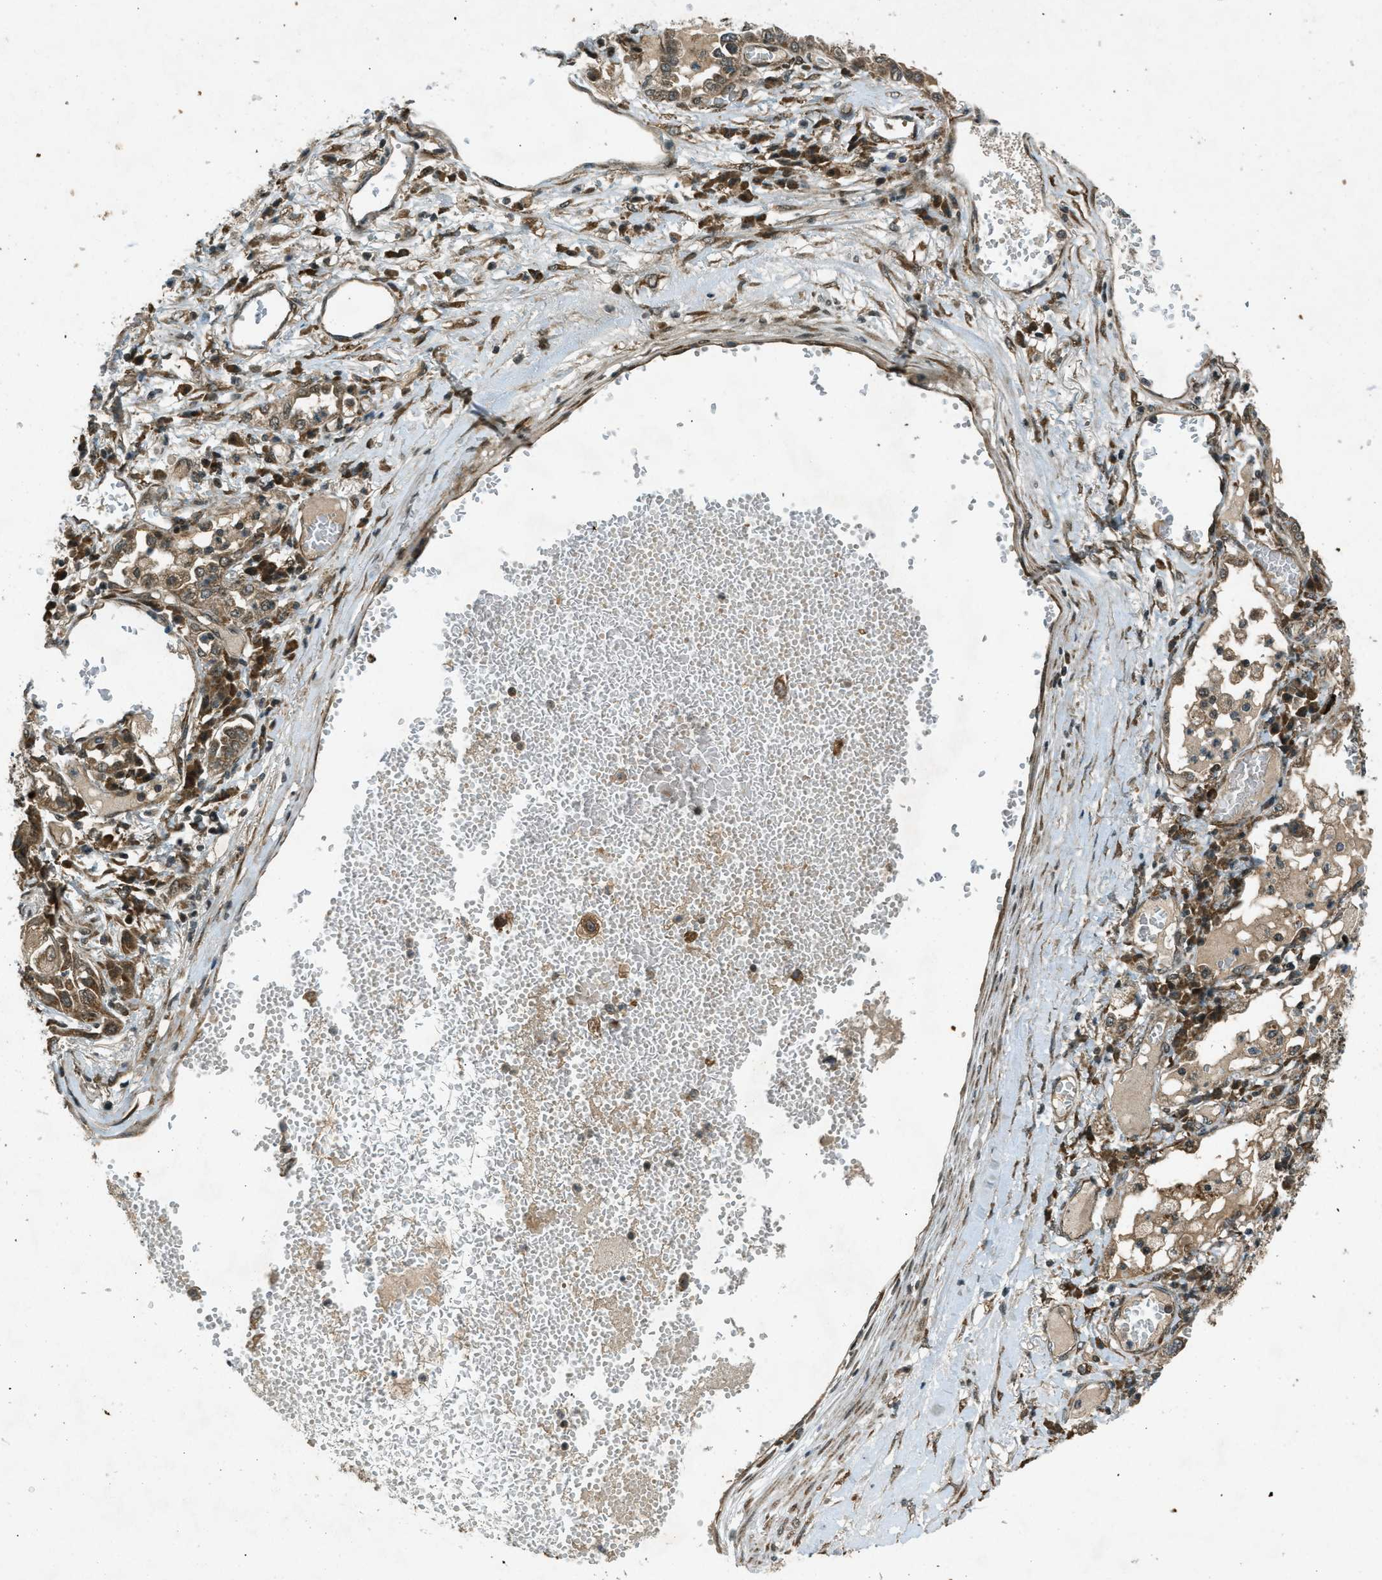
{"staining": {"intensity": "moderate", "quantity": ">75%", "location": "cytoplasmic/membranous"}, "tissue": "lung cancer", "cell_type": "Tumor cells", "image_type": "cancer", "snomed": [{"axis": "morphology", "description": "Squamous cell carcinoma, NOS"}, {"axis": "topography", "description": "Lung"}], "caption": "Tumor cells reveal medium levels of moderate cytoplasmic/membranous positivity in approximately >75% of cells in squamous cell carcinoma (lung).", "gene": "EIF2AK3", "patient": {"sex": "male", "age": 71}}